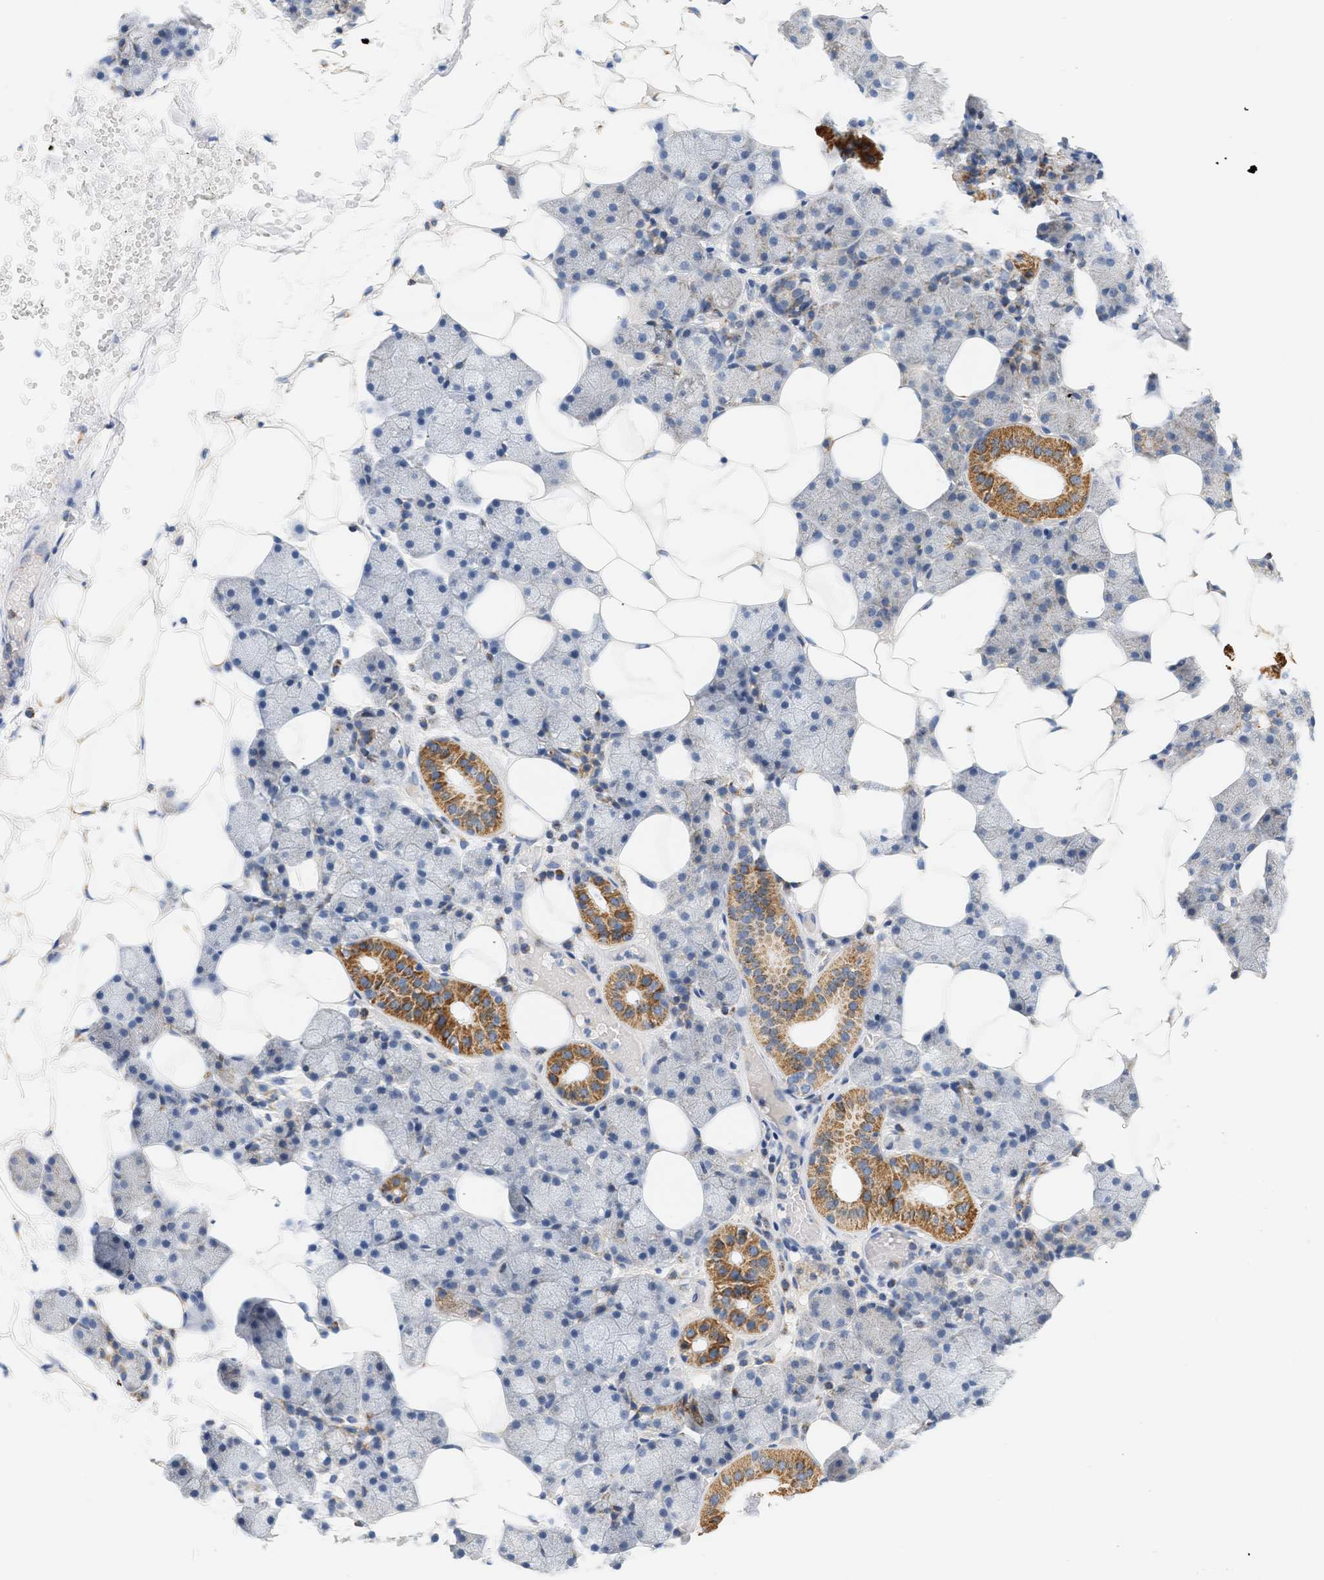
{"staining": {"intensity": "strong", "quantity": "<25%", "location": "cytoplasmic/membranous"}, "tissue": "salivary gland", "cell_type": "Glandular cells", "image_type": "normal", "snomed": [{"axis": "morphology", "description": "Normal tissue, NOS"}, {"axis": "topography", "description": "Salivary gland"}], "caption": "Protein analysis of normal salivary gland exhibits strong cytoplasmic/membranous staining in about <25% of glandular cells.", "gene": "GRPEL2", "patient": {"sex": "female", "age": 33}}